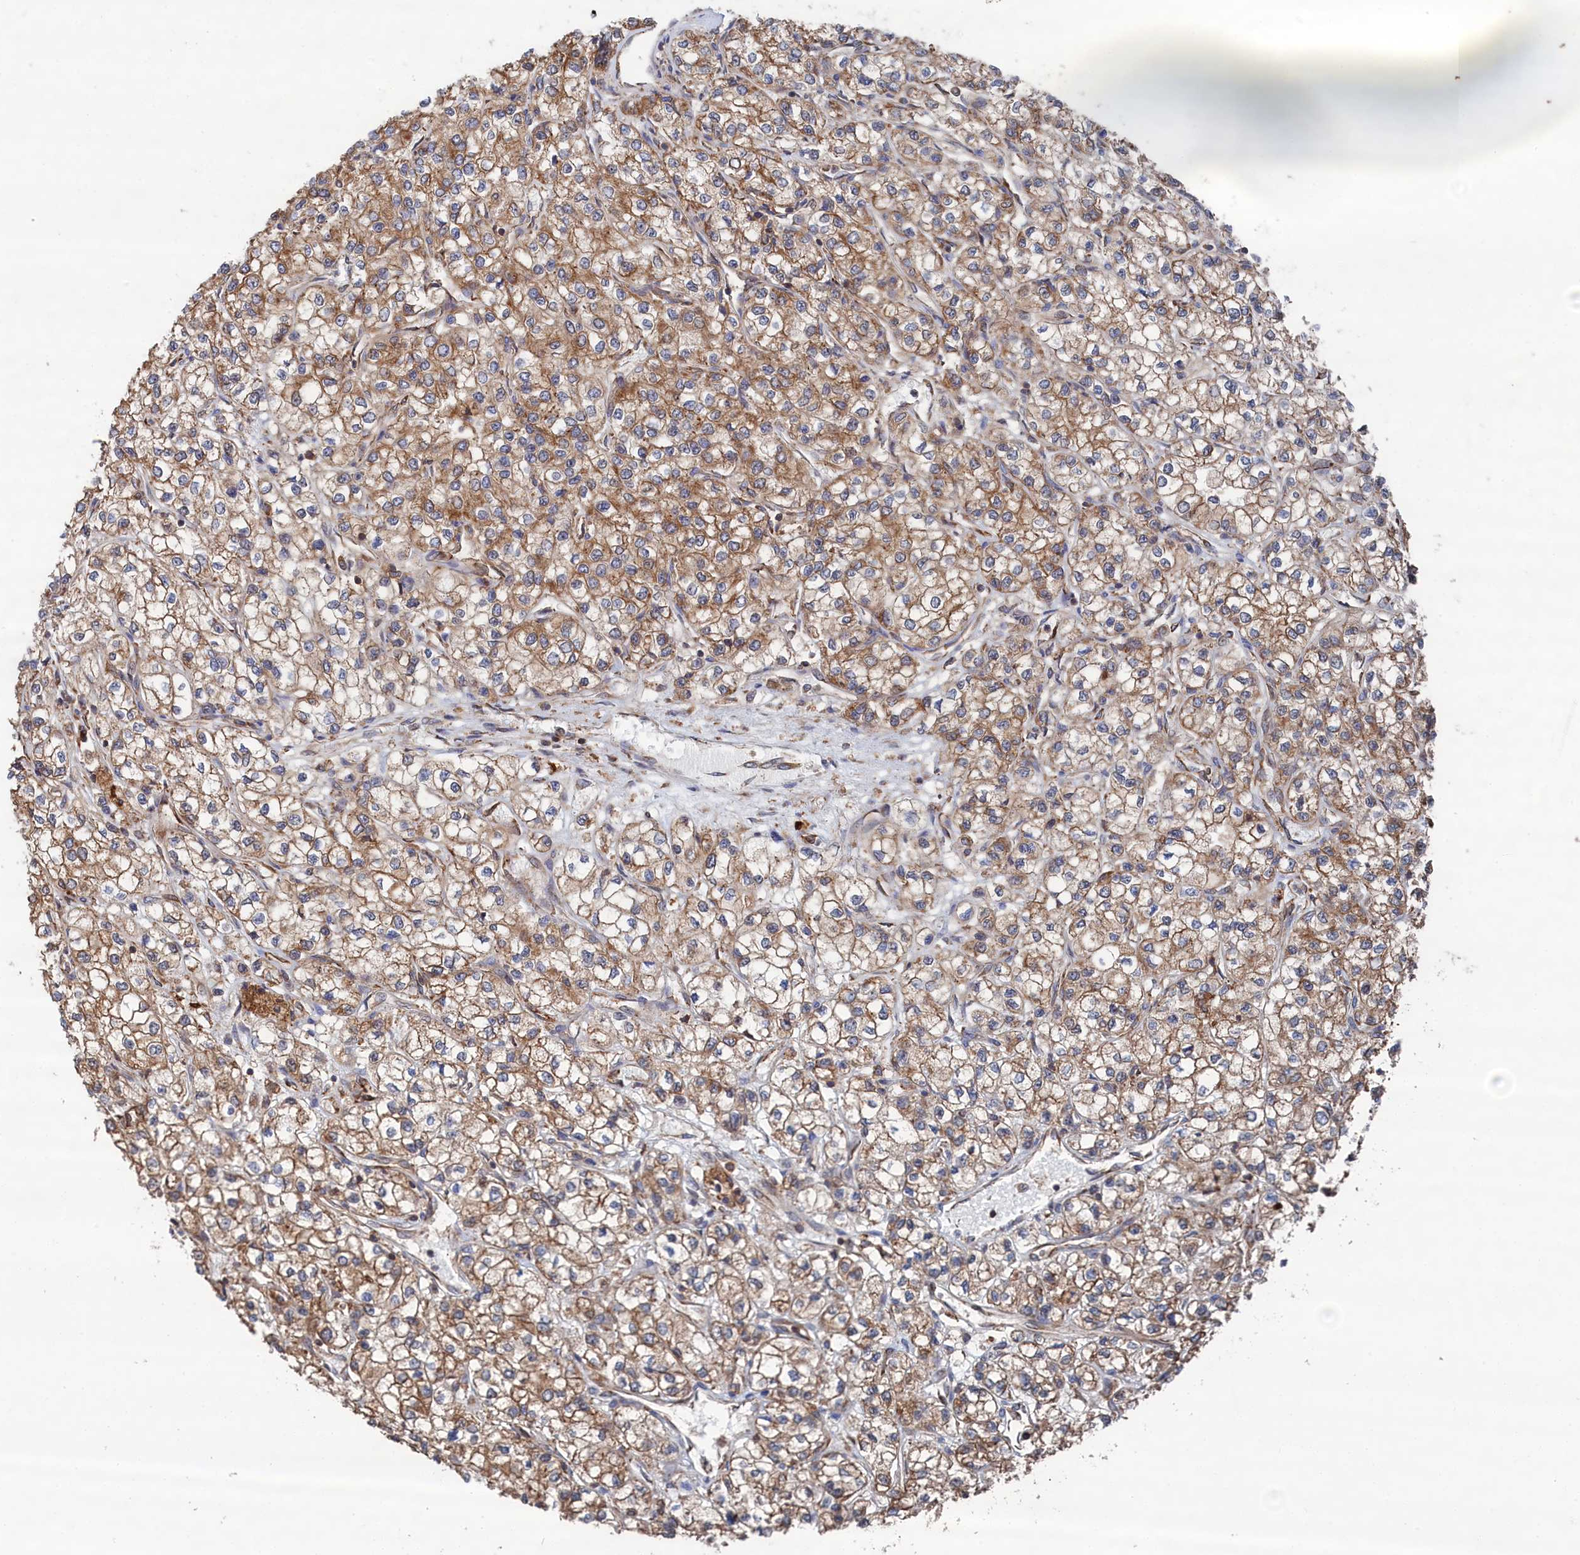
{"staining": {"intensity": "moderate", "quantity": ">75%", "location": "cytoplasmic/membranous"}, "tissue": "renal cancer", "cell_type": "Tumor cells", "image_type": "cancer", "snomed": [{"axis": "morphology", "description": "Adenocarcinoma, NOS"}, {"axis": "topography", "description": "Kidney"}], "caption": "IHC (DAB) staining of human renal adenocarcinoma shows moderate cytoplasmic/membranous protein positivity in about >75% of tumor cells. Nuclei are stained in blue.", "gene": "BPIFB6", "patient": {"sex": "male", "age": 80}}